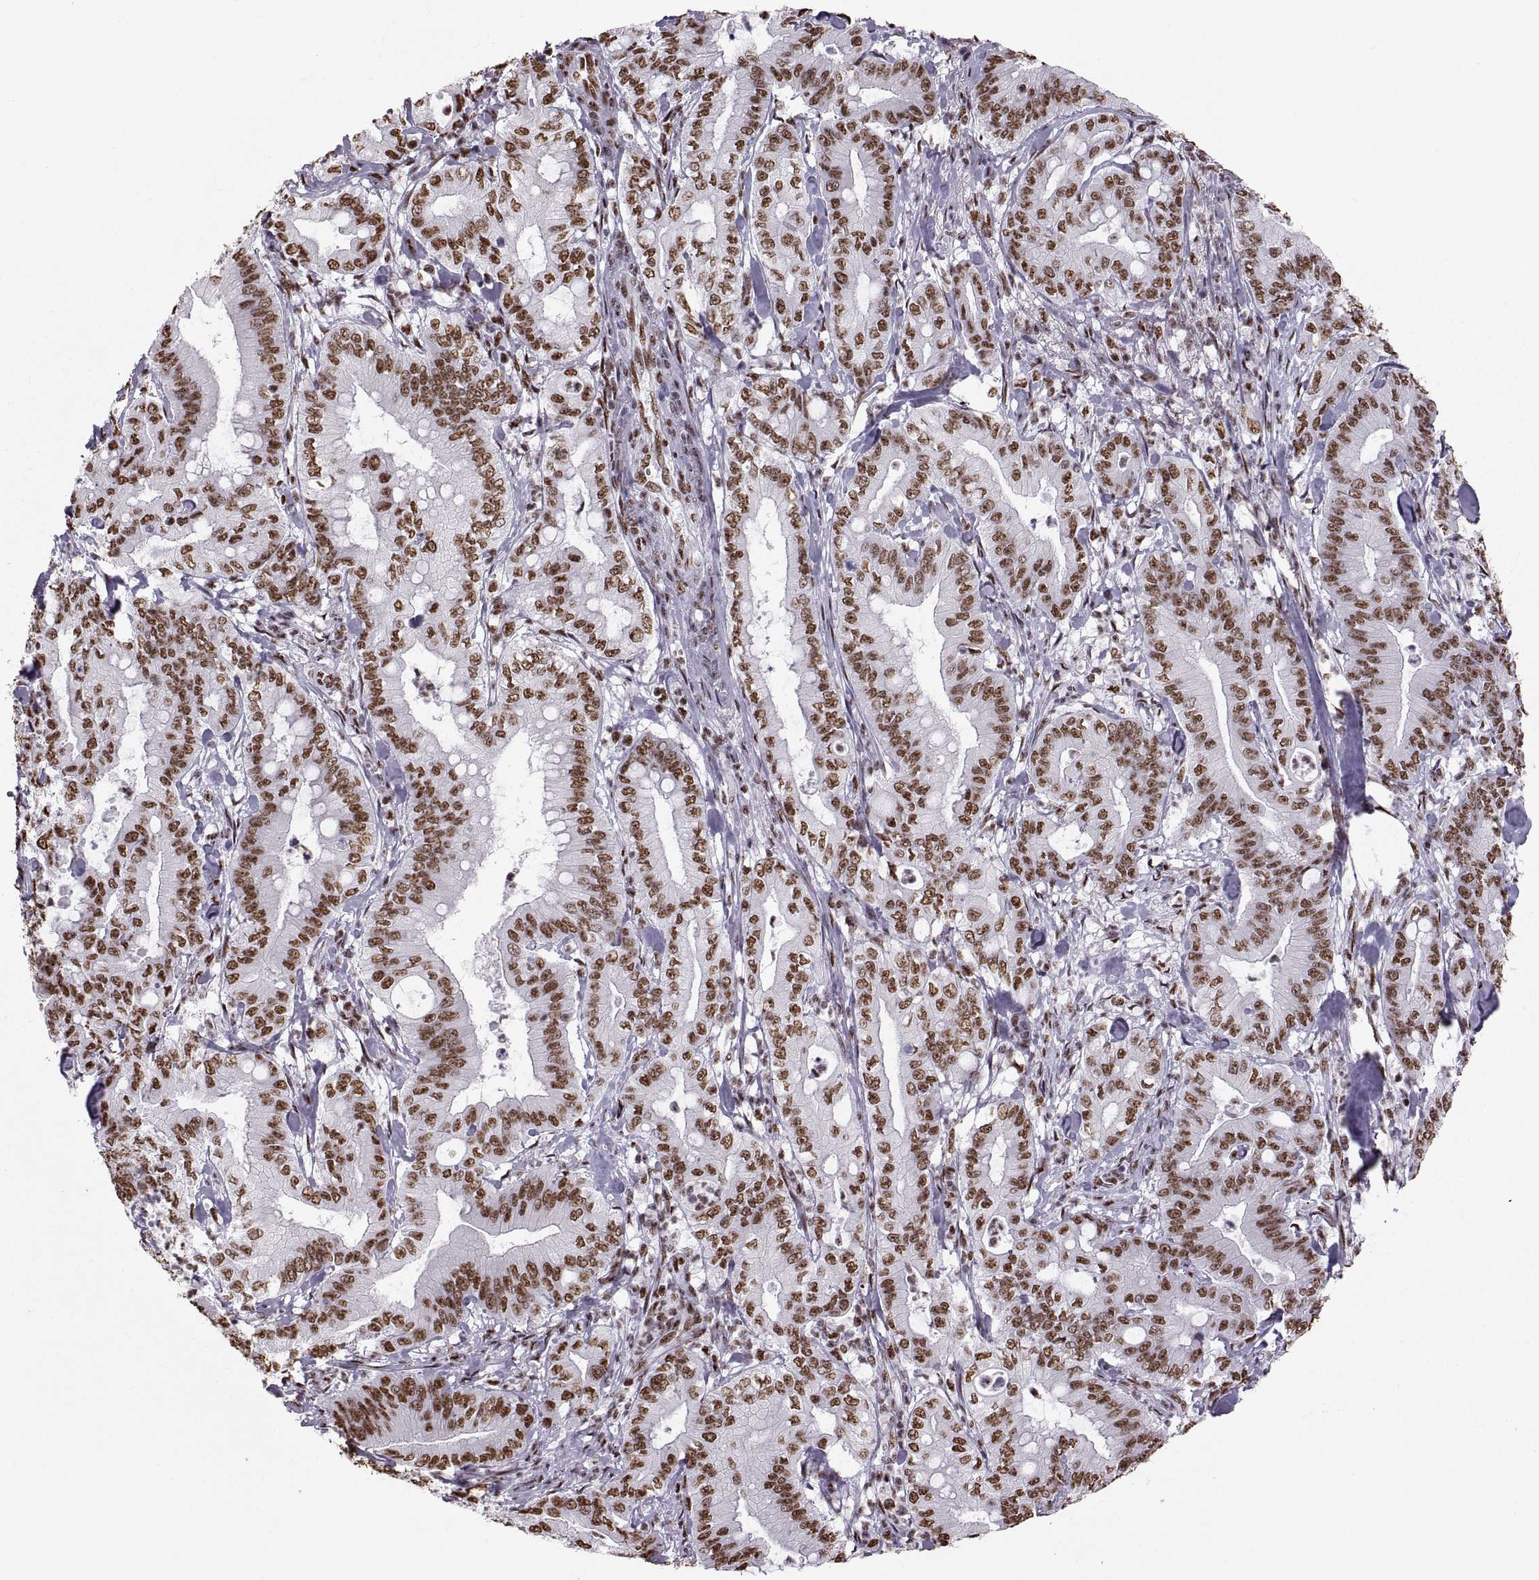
{"staining": {"intensity": "moderate", "quantity": ">75%", "location": "nuclear"}, "tissue": "pancreatic cancer", "cell_type": "Tumor cells", "image_type": "cancer", "snomed": [{"axis": "morphology", "description": "Adenocarcinoma, NOS"}, {"axis": "topography", "description": "Pancreas"}], "caption": "A medium amount of moderate nuclear staining is present in about >75% of tumor cells in pancreatic adenocarcinoma tissue. (Stains: DAB (3,3'-diaminobenzidine) in brown, nuclei in blue, Microscopy: brightfield microscopy at high magnification).", "gene": "SNAI1", "patient": {"sex": "male", "age": 71}}